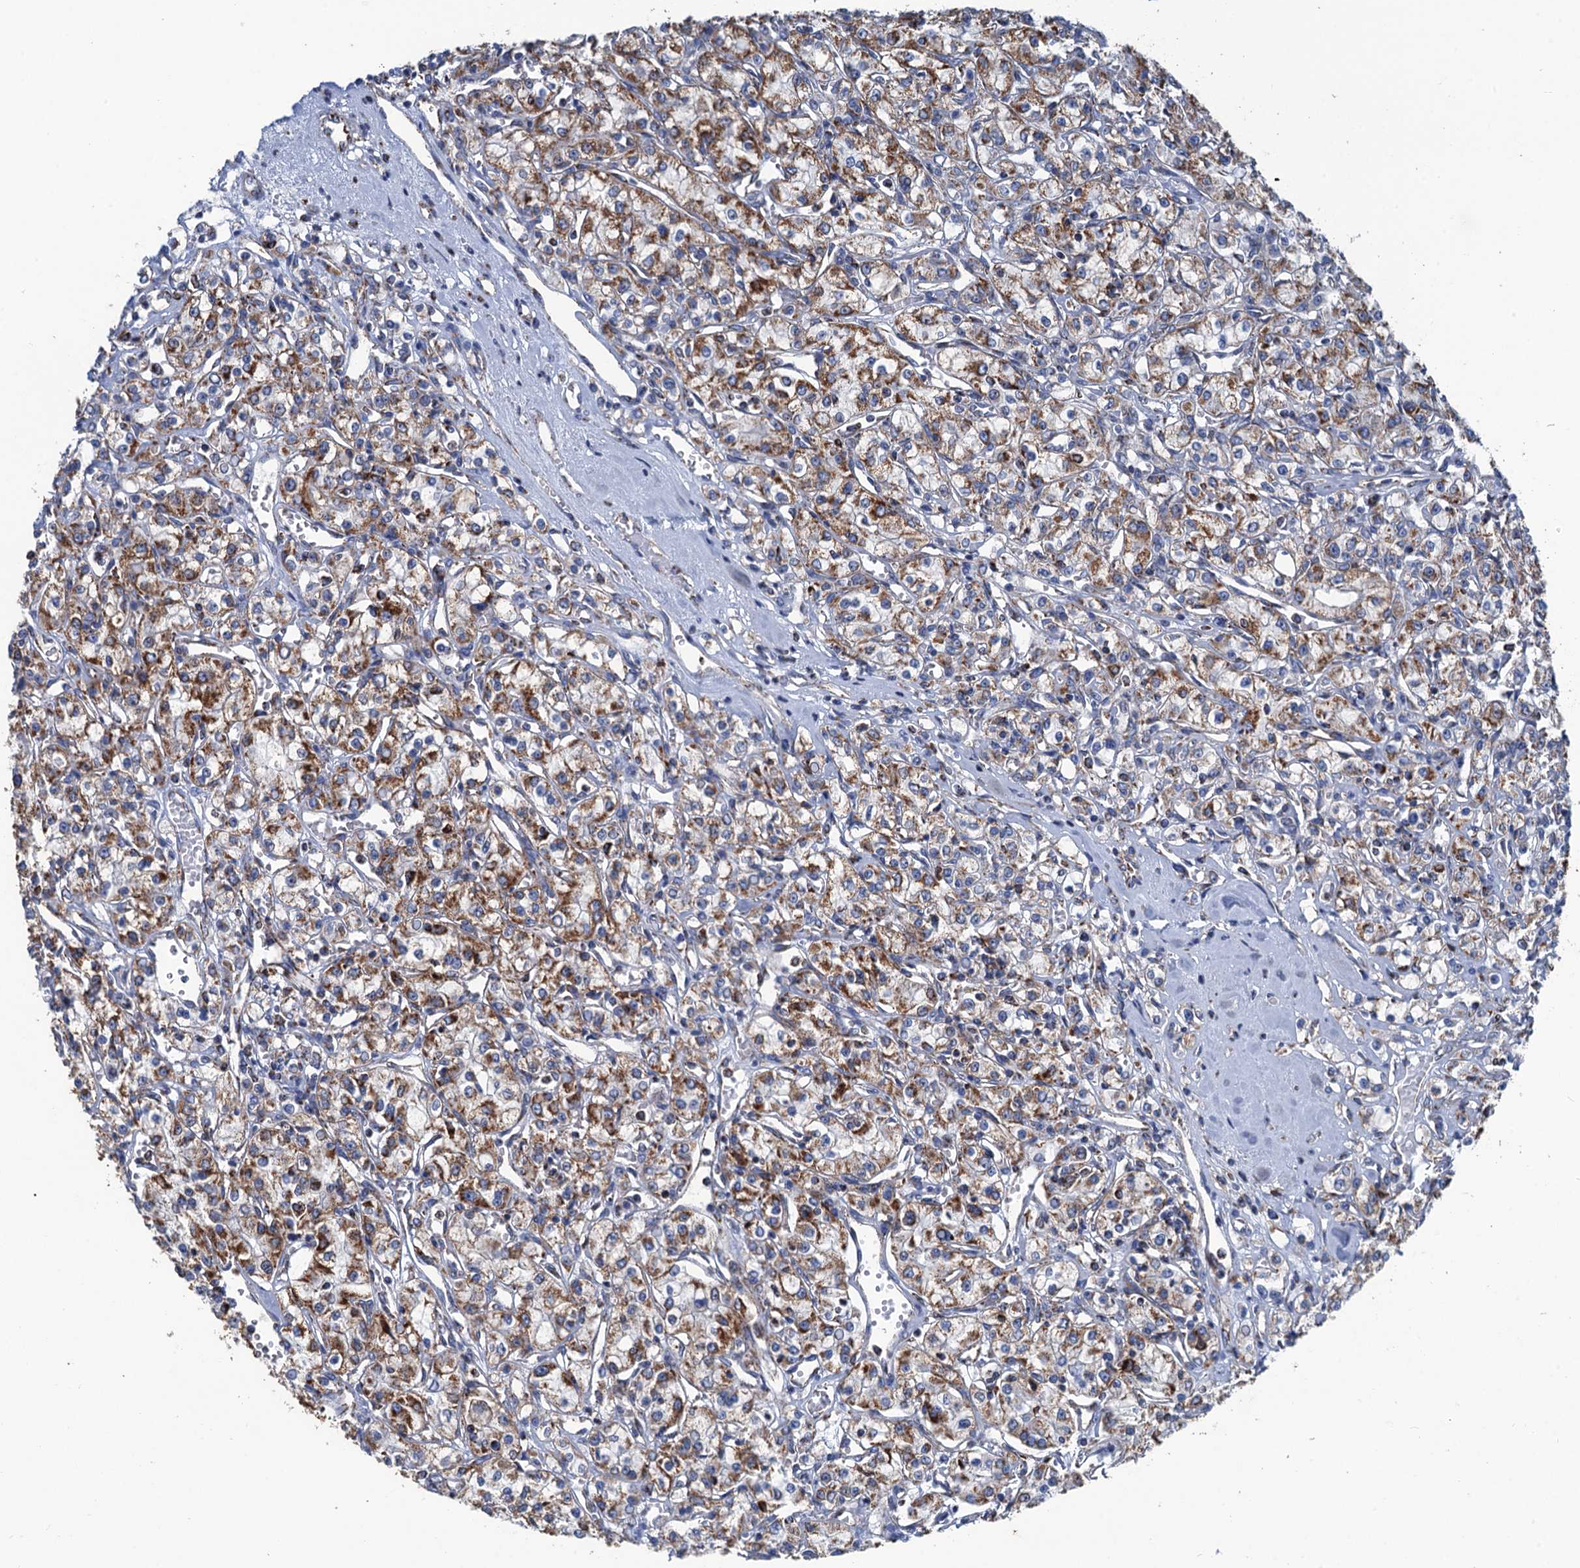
{"staining": {"intensity": "moderate", "quantity": ">75%", "location": "cytoplasmic/membranous"}, "tissue": "renal cancer", "cell_type": "Tumor cells", "image_type": "cancer", "snomed": [{"axis": "morphology", "description": "Adenocarcinoma, NOS"}, {"axis": "topography", "description": "Kidney"}], "caption": "Renal cancer (adenocarcinoma) stained with IHC demonstrates moderate cytoplasmic/membranous expression in about >75% of tumor cells.", "gene": "IVD", "patient": {"sex": "female", "age": 59}}